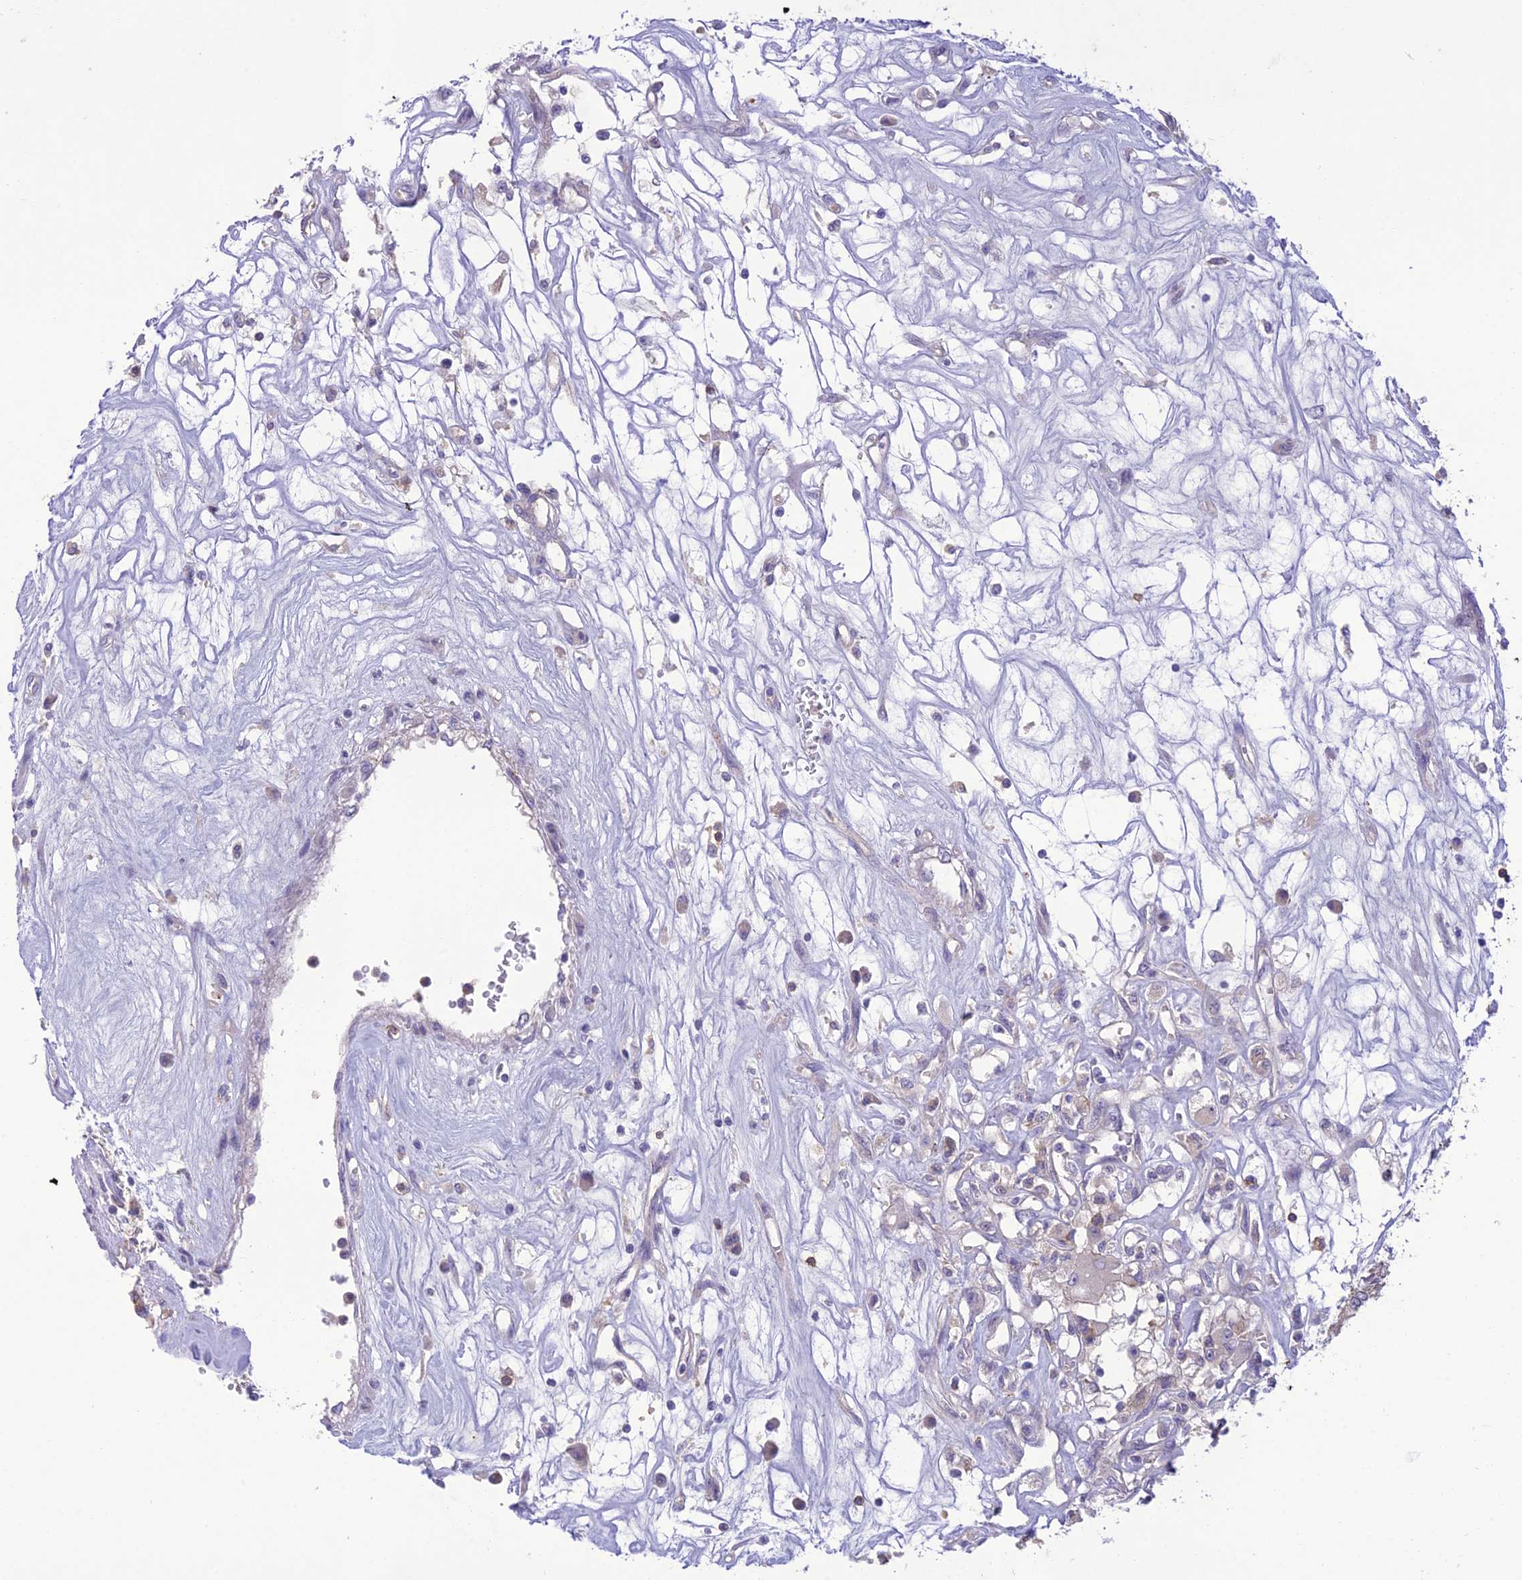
{"staining": {"intensity": "weak", "quantity": "25%-75%", "location": "cytoplasmic/membranous"}, "tissue": "renal cancer", "cell_type": "Tumor cells", "image_type": "cancer", "snomed": [{"axis": "morphology", "description": "Adenocarcinoma, NOS"}, {"axis": "topography", "description": "Kidney"}], "caption": "An immunohistochemistry photomicrograph of neoplastic tissue is shown. Protein staining in brown shows weak cytoplasmic/membranous positivity in renal cancer within tumor cells.", "gene": "ITGAE", "patient": {"sex": "female", "age": 59}}